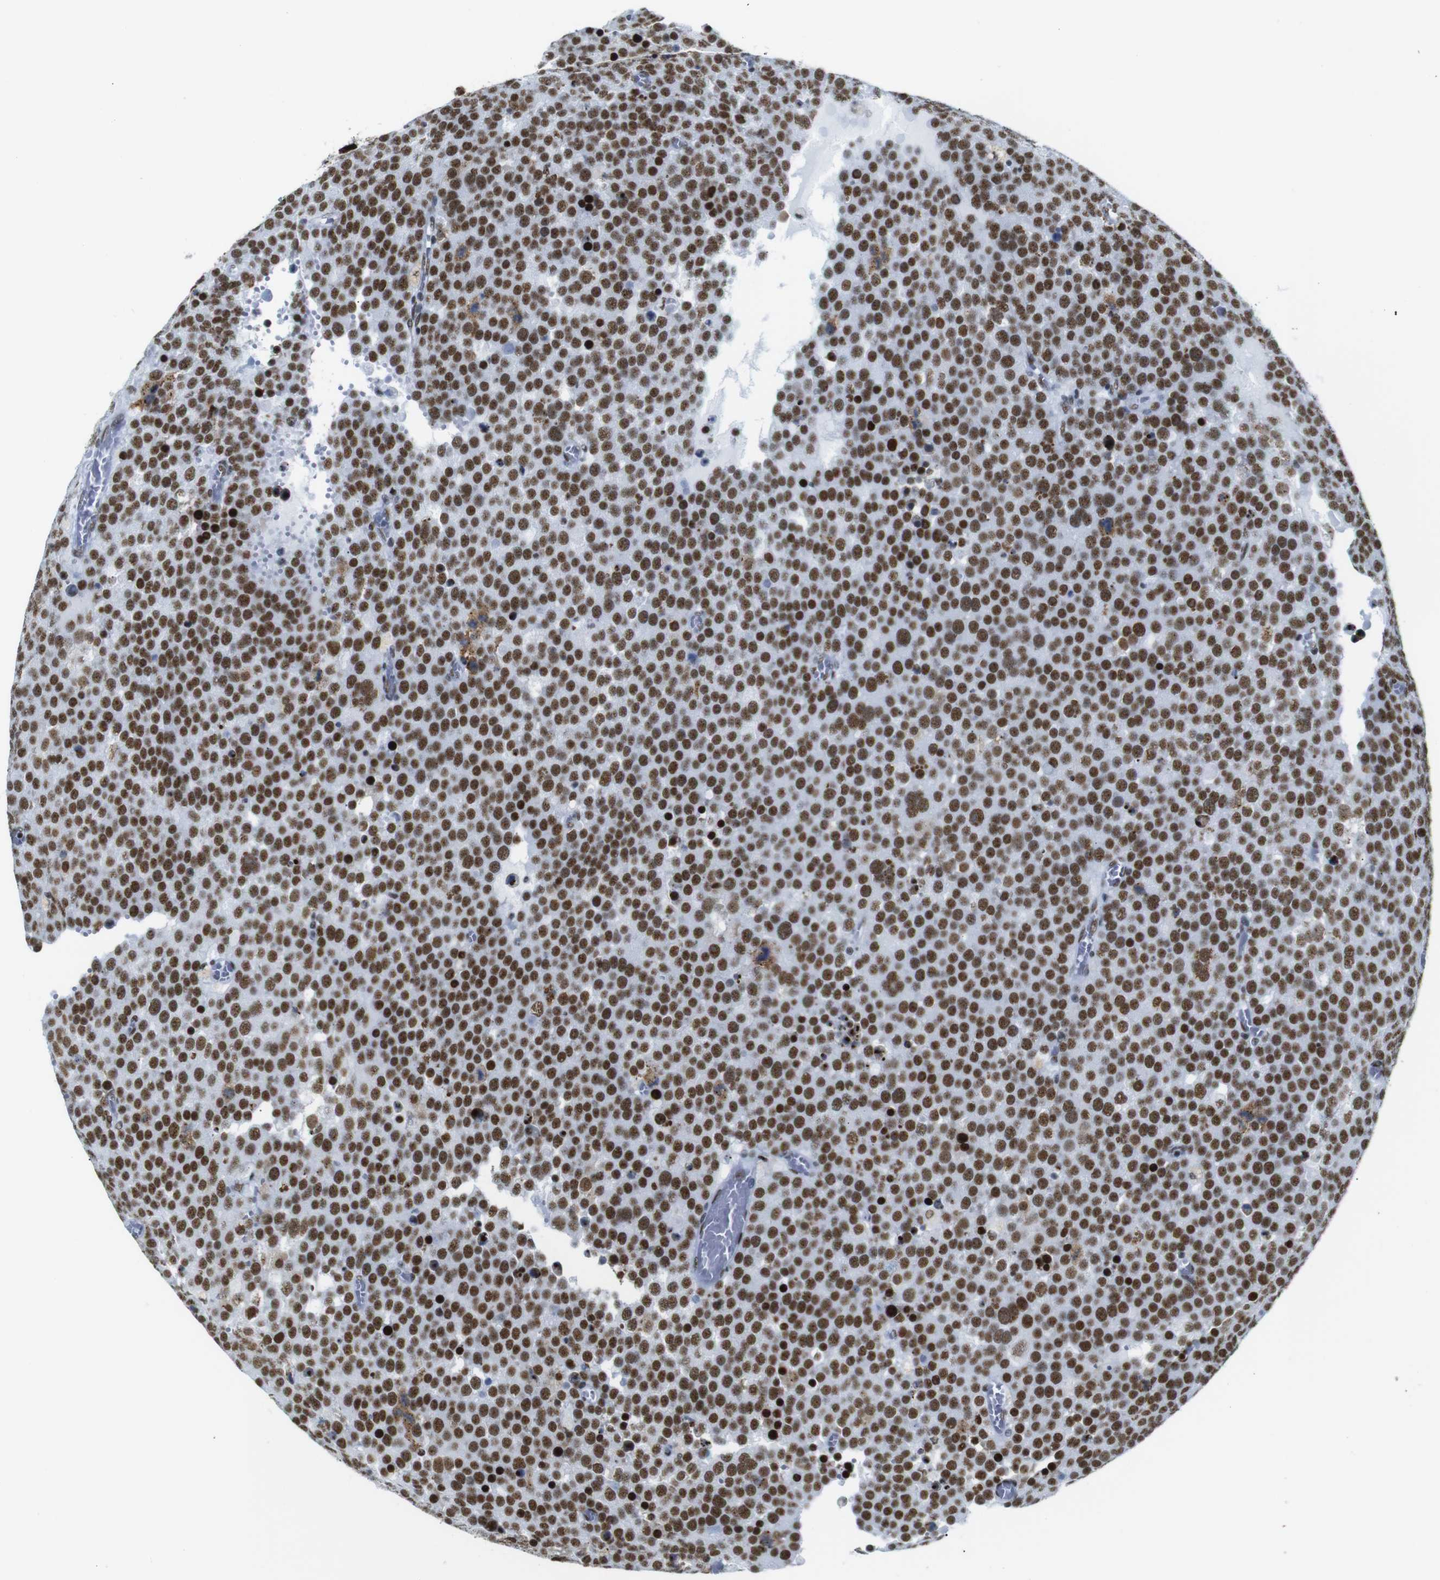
{"staining": {"intensity": "strong", "quantity": ">75%", "location": "nuclear"}, "tissue": "testis cancer", "cell_type": "Tumor cells", "image_type": "cancer", "snomed": [{"axis": "morphology", "description": "Normal tissue, NOS"}, {"axis": "morphology", "description": "Seminoma, NOS"}, {"axis": "topography", "description": "Testis"}], "caption": "Immunohistochemical staining of human seminoma (testis) exhibits strong nuclear protein positivity in approximately >75% of tumor cells.", "gene": "TRA2B", "patient": {"sex": "male", "age": 71}}